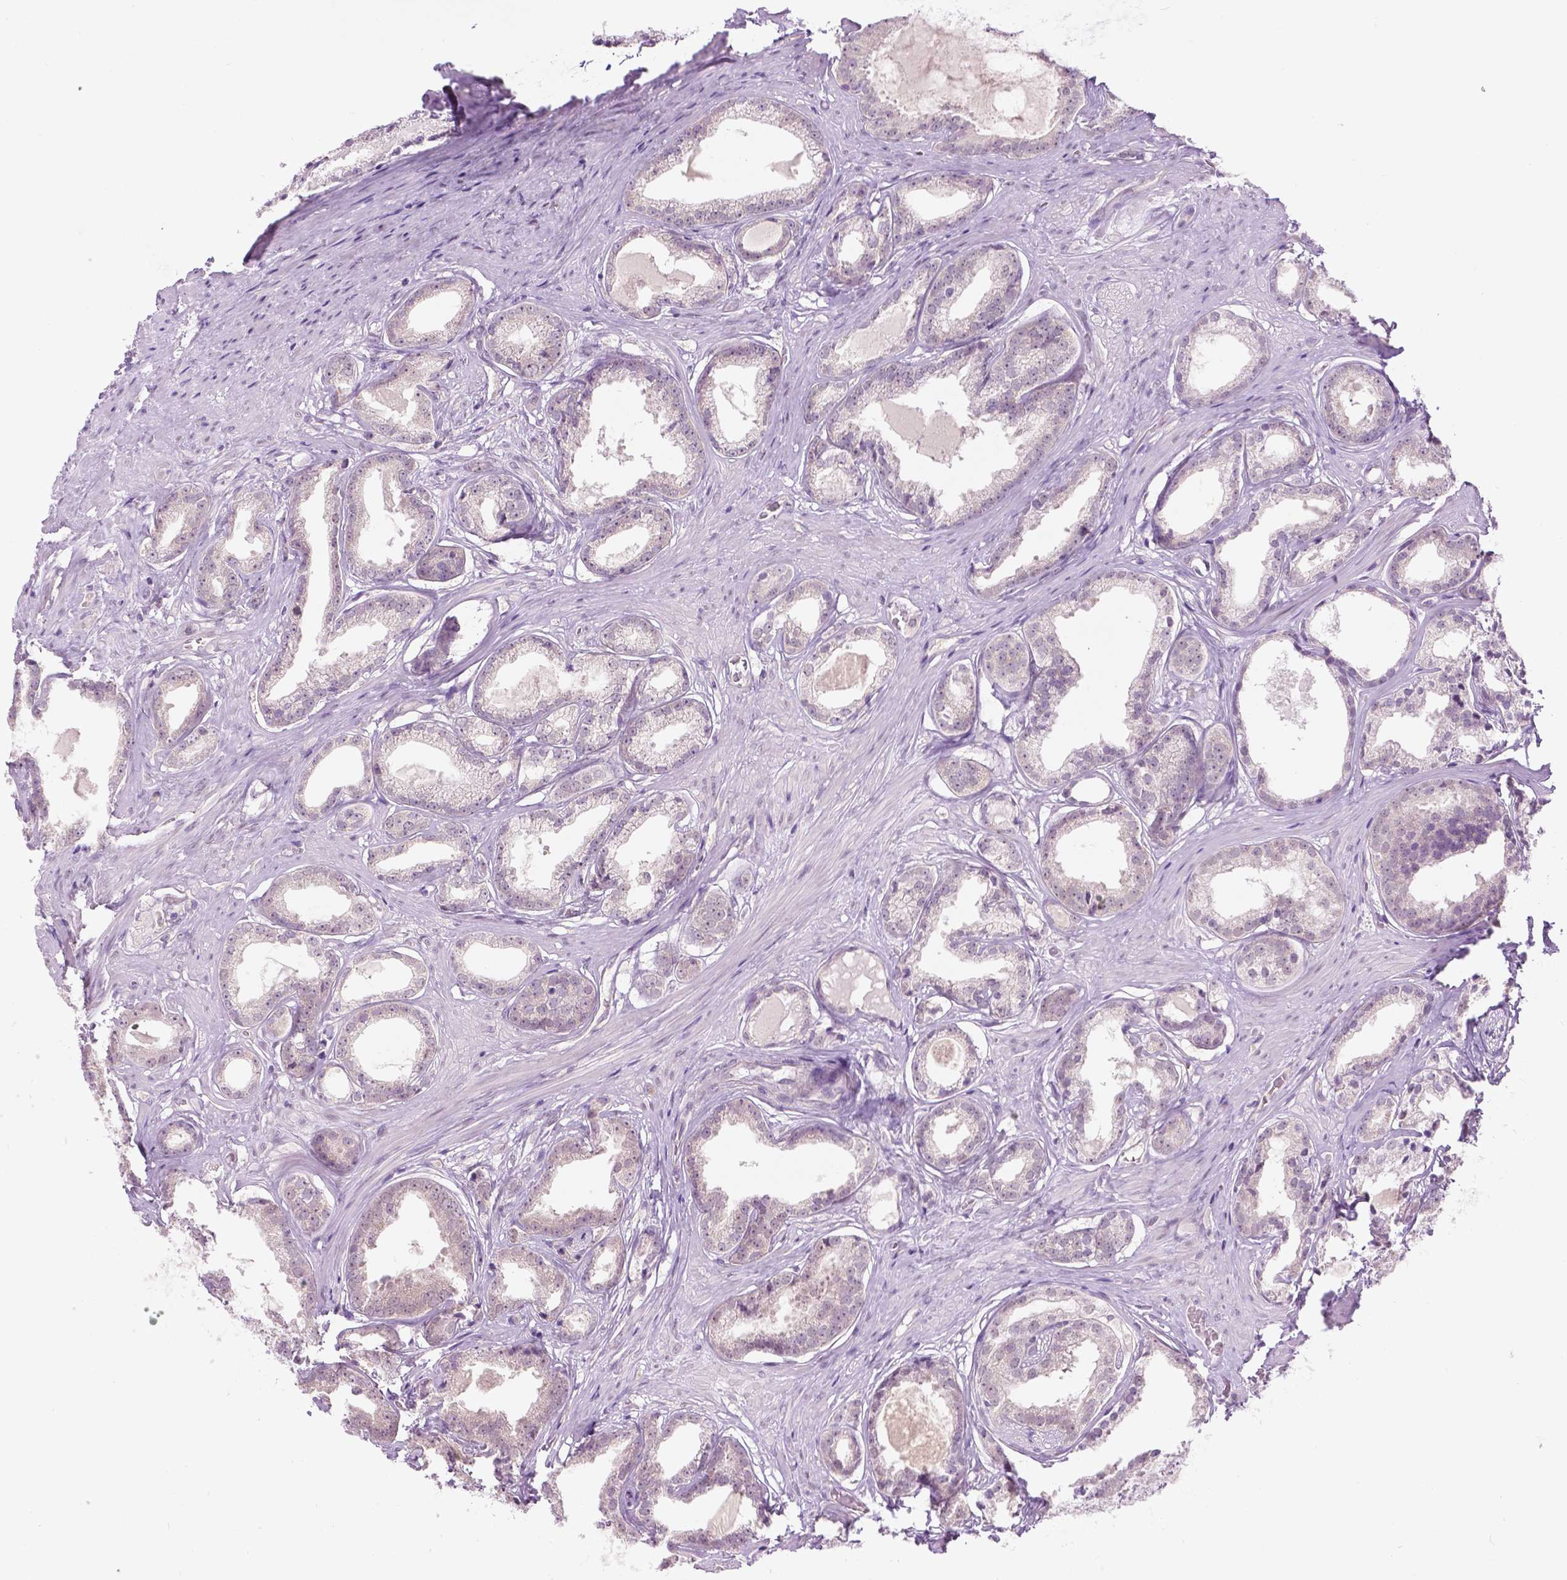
{"staining": {"intensity": "negative", "quantity": "none", "location": "none"}, "tissue": "prostate cancer", "cell_type": "Tumor cells", "image_type": "cancer", "snomed": [{"axis": "morphology", "description": "Adenocarcinoma, Low grade"}, {"axis": "topography", "description": "Prostate"}], "caption": "Tumor cells are negative for protein expression in human prostate adenocarcinoma (low-grade).", "gene": "DENND4A", "patient": {"sex": "male", "age": 65}}